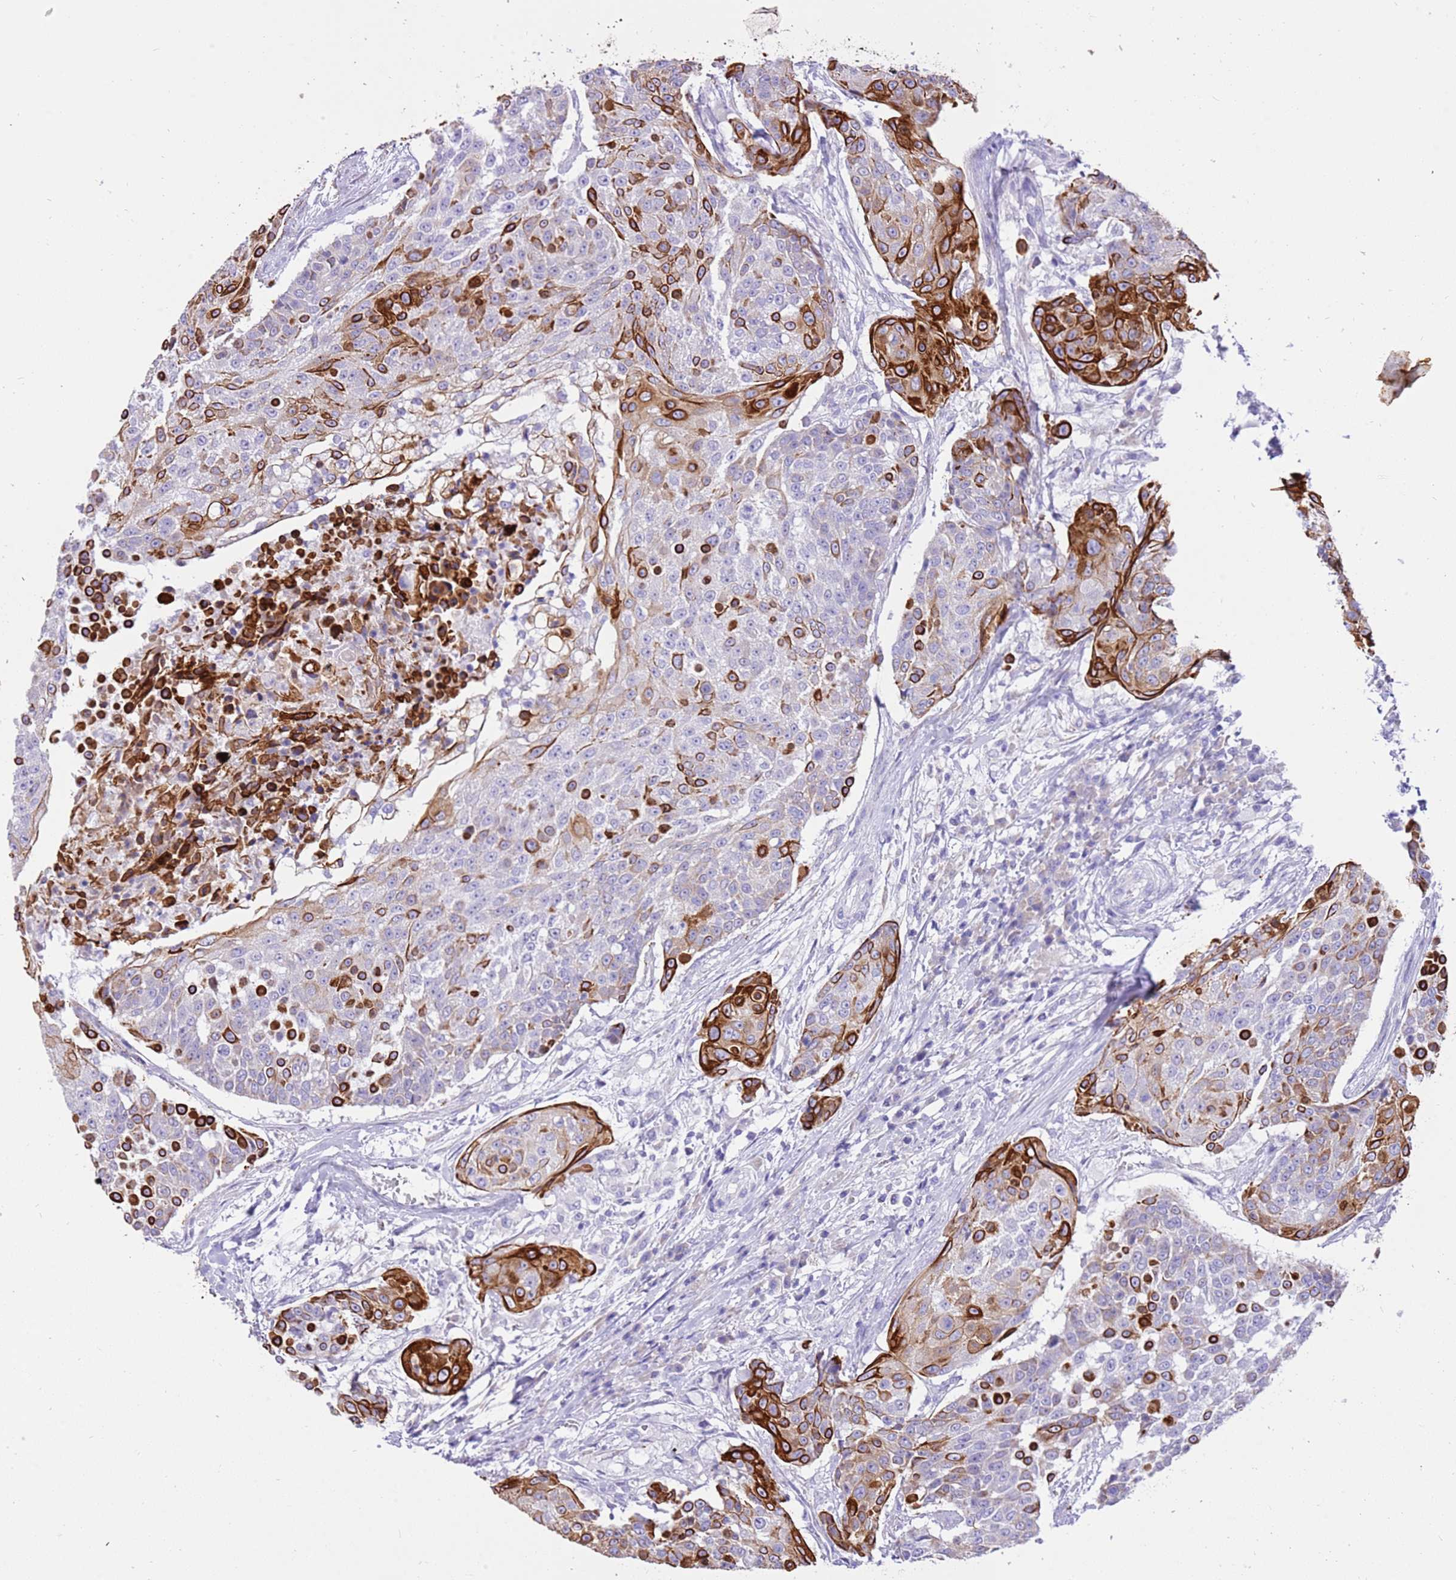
{"staining": {"intensity": "strong", "quantity": "25%-75%", "location": "cytoplasmic/membranous"}, "tissue": "urothelial cancer", "cell_type": "Tumor cells", "image_type": "cancer", "snomed": [{"axis": "morphology", "description": "Urothelial carcinoma, High grade"}, {"axis": "topography", "description": "Urinary bladder"}], "caption": "Protein staining of urothelial cancer tissue shows strong cytoplasmic/membranous expression in about 25%-75% of tumor cells.", "gene": "R3HDM4", "patient": {"sex": "female", "age": 63}}